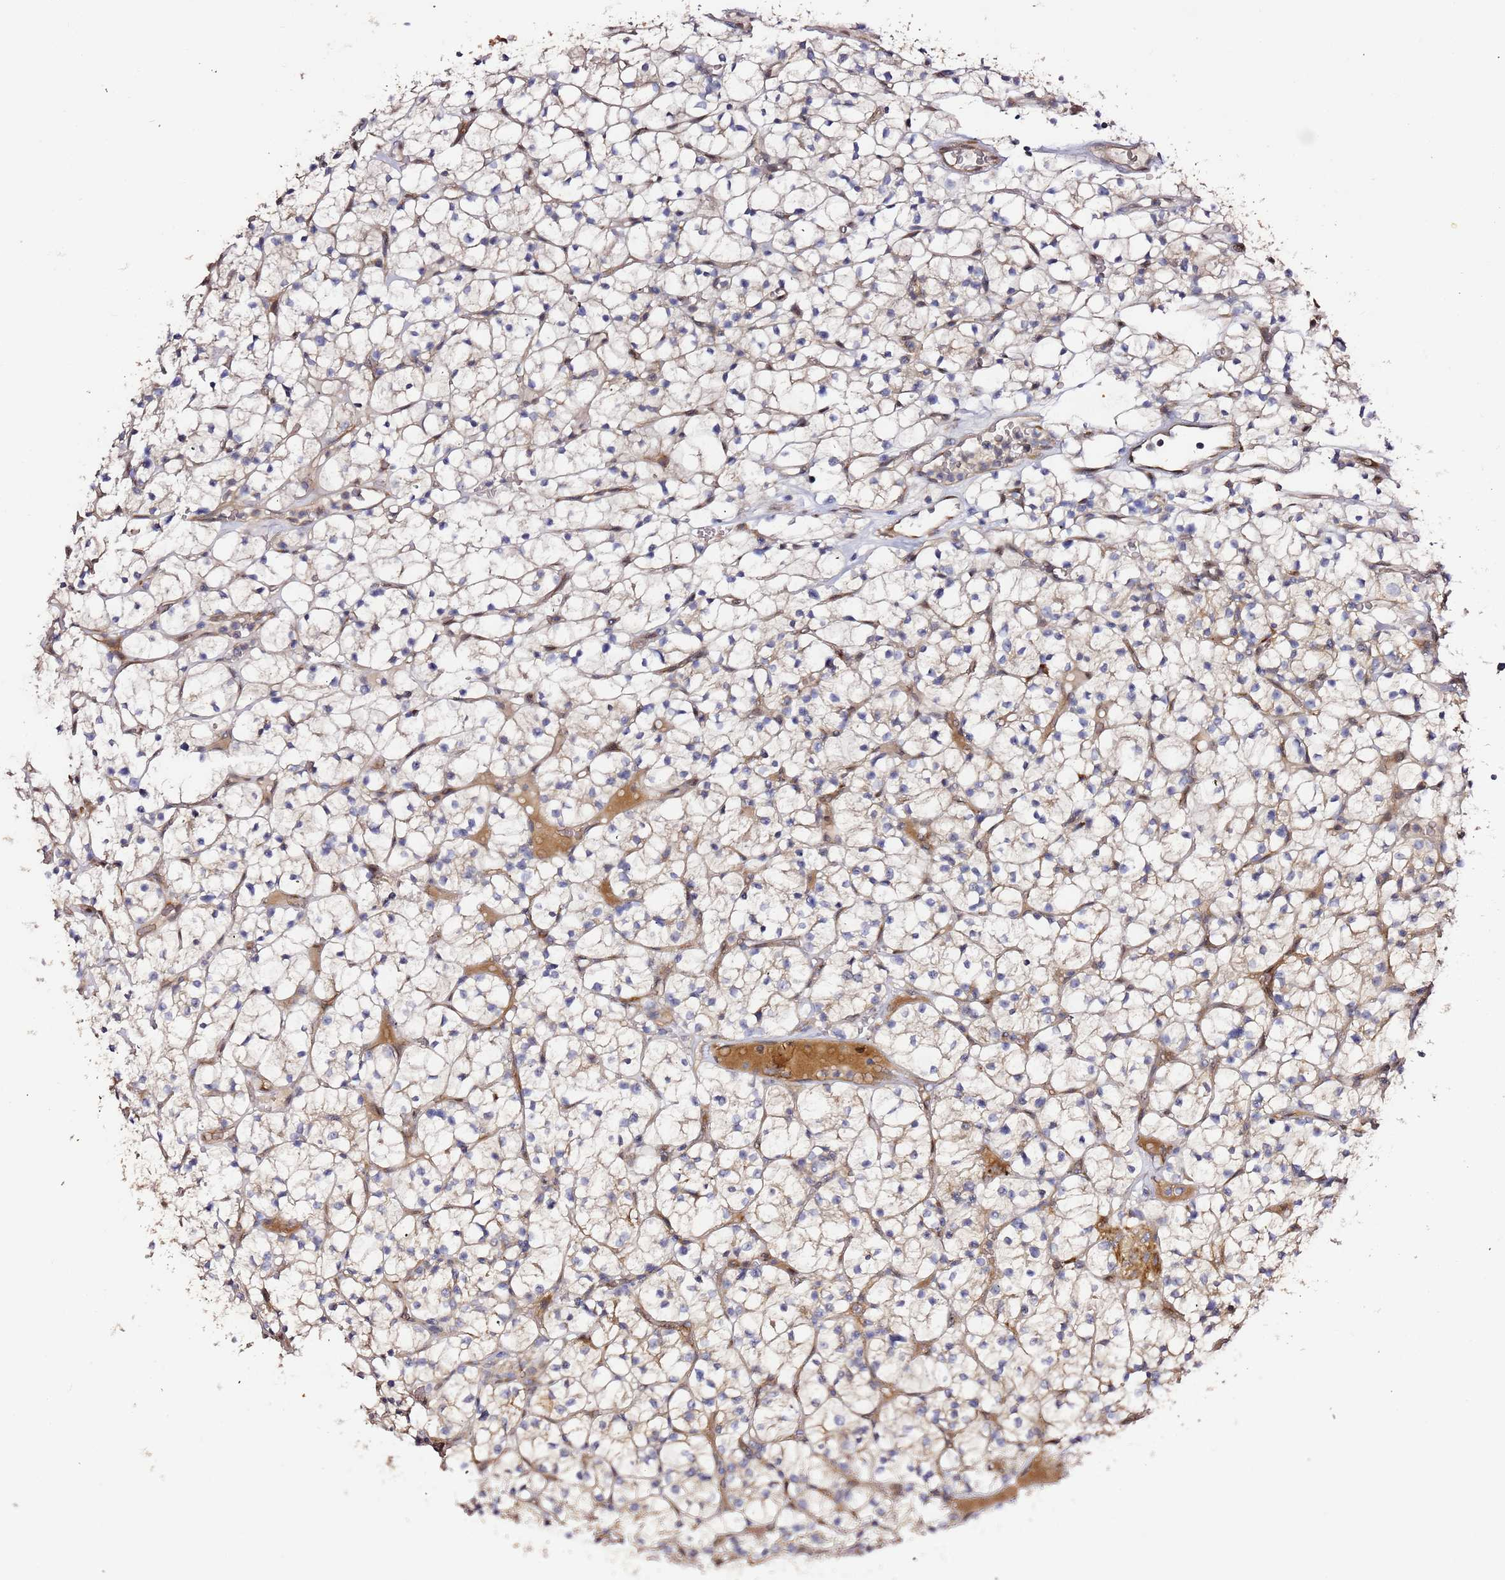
{"staining": {"intensity": "negative", "quantity": "none", "location": "none"}, "tissue": "renal cancer", "cell_type": "Tumor cells", "image_type": "cancer", "snomed": [{"axis": "morphology", "description": "Adenocarcinoma, NOS"}, {"axis": "topography", "description": "Kidney"}], "caption": "DAB immunohistochemical staining of human renal cancer (adenocarcinoma) exhibits no significant positivity in tumor cells.", "gene": "HSD17B7", "patient": {"sex": "female", "age": 64}}